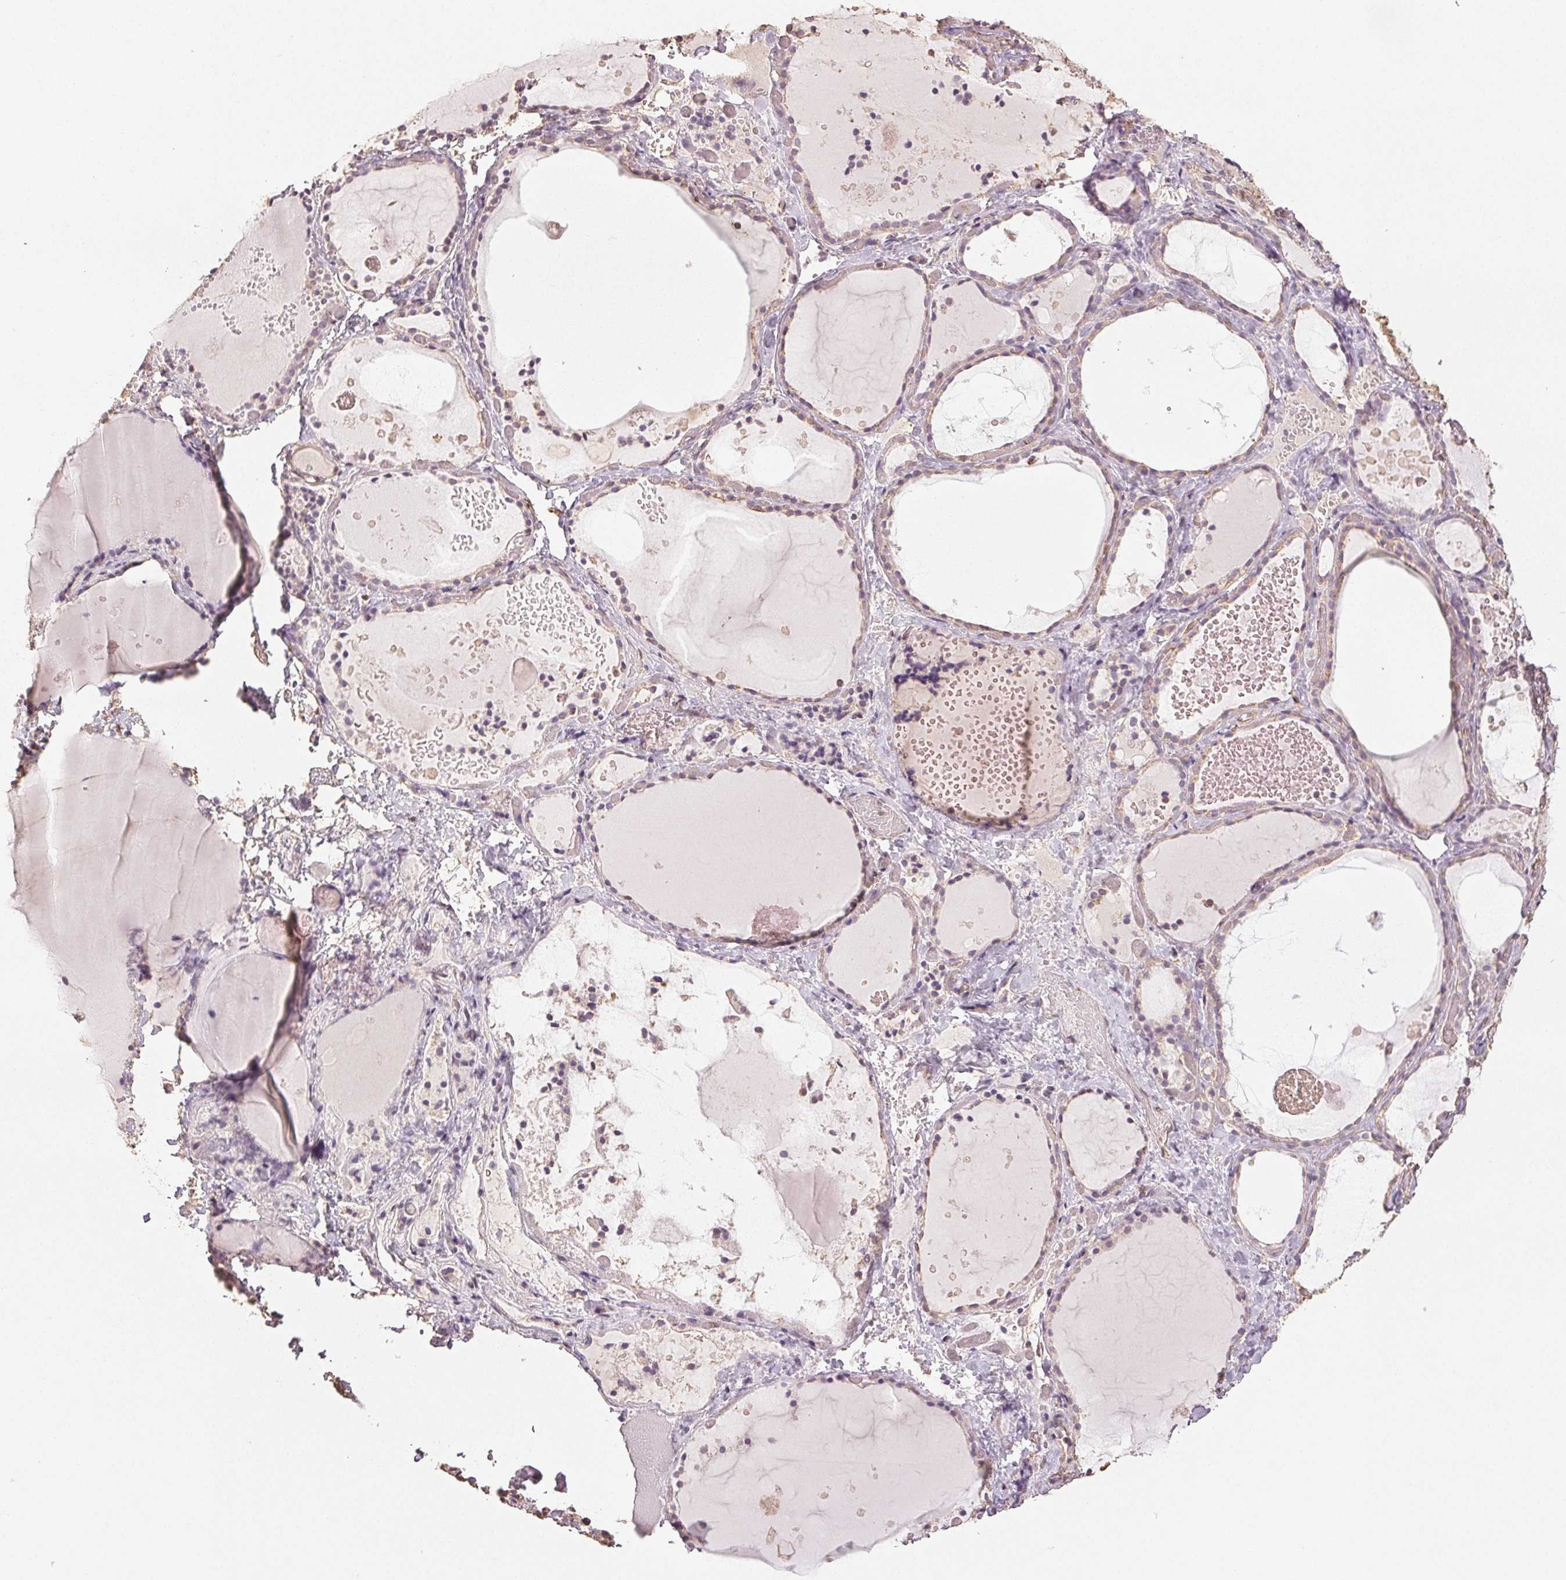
{"staining": {"intensity": "weak", "quantity": "<25%", "location": "cytoplasmic/membranous"}, "tissue": "thyroid gland", "cell_type": "Glandular cells", "image_type": "normal", "snomed": [{"axis": "morphology", "description": "Normal tissue, NOS"}, {"axis": "topography", "description": "Thyroid gland"}], "caption": "An immunohistochemistry histopathology image of normal thyroid gland is shown. There is no staining in glandular cells of thyroid gland.", "gene": "COL7A1", "patient": {"sex": "female", "age": 56}}